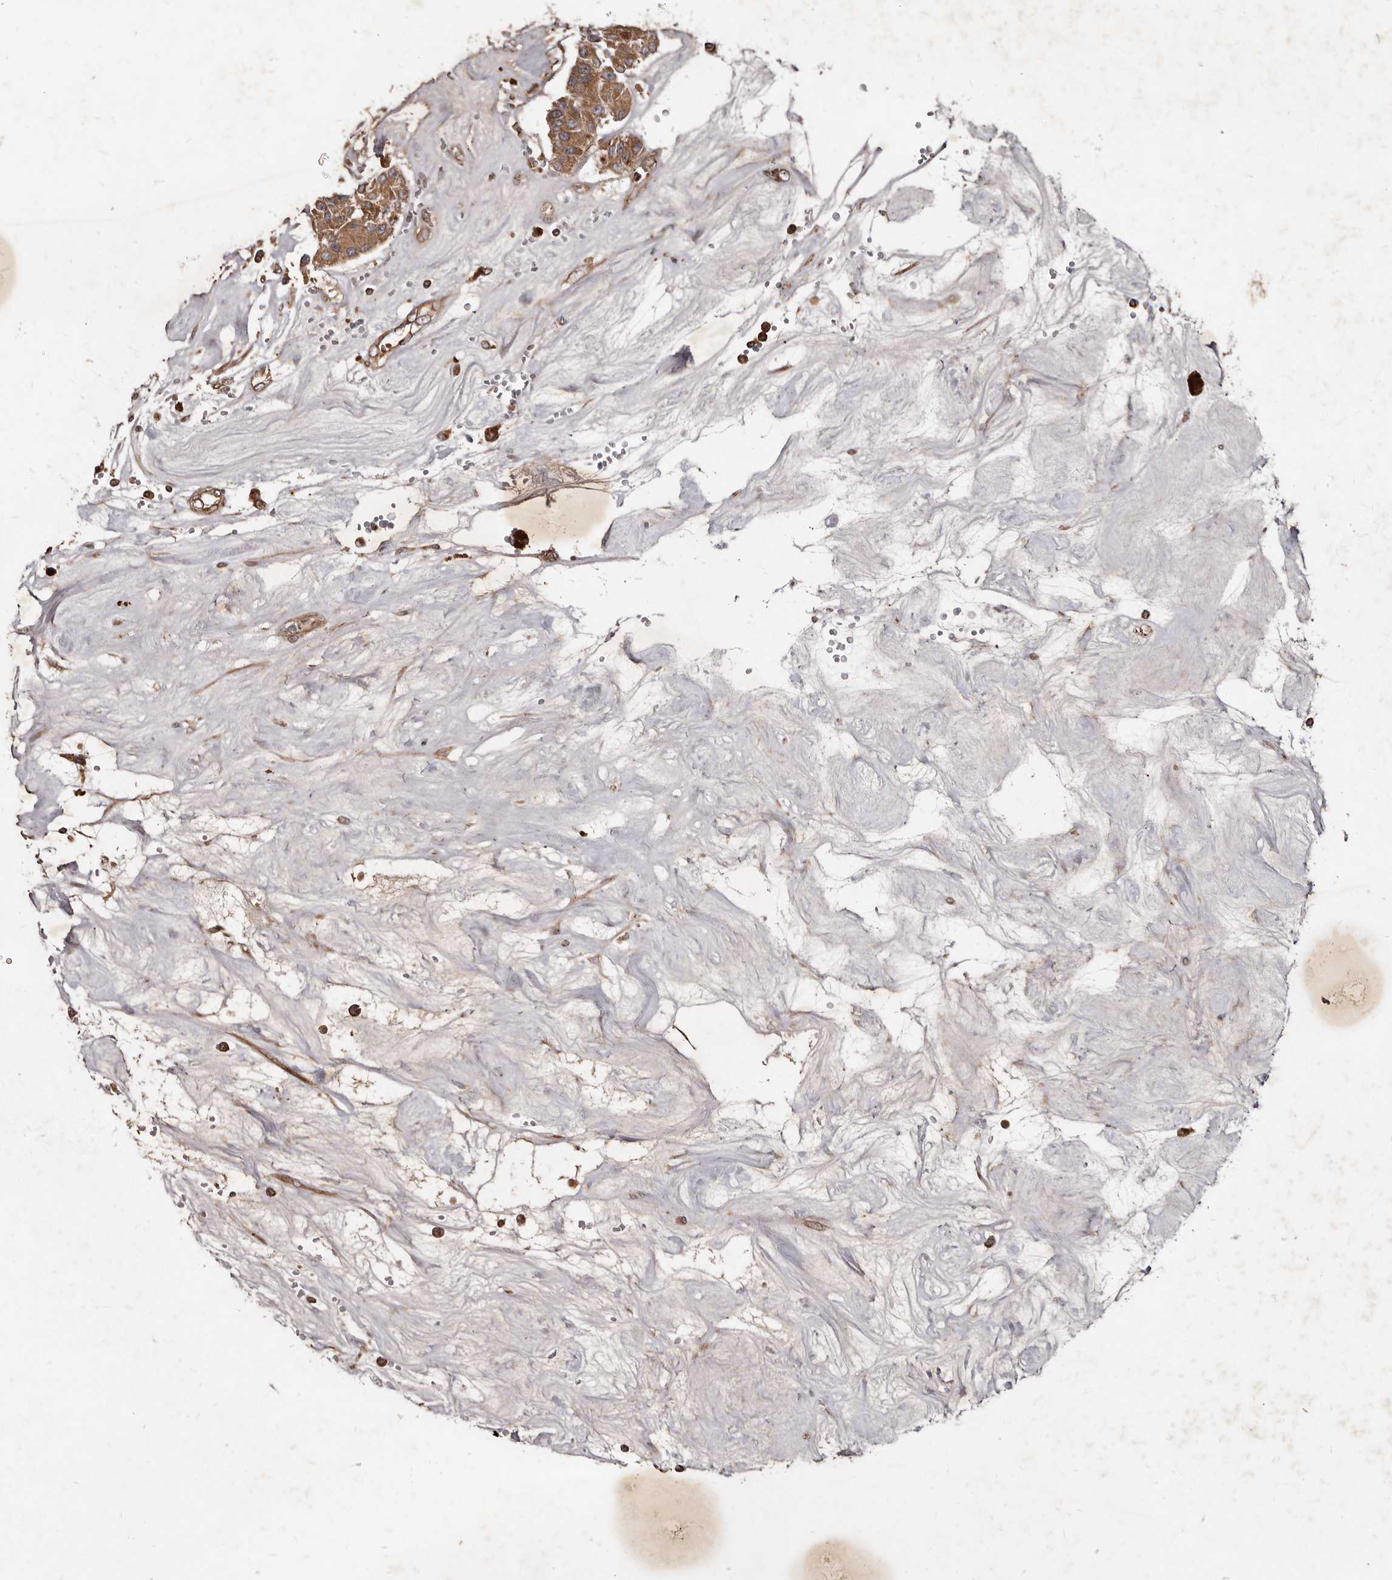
{"staining": {"intensity": "moderate", "quantity": ">75%", "location": "cytoplasmic/membranous"}, "tissue": "carcinoid", "cell_type": "Tumor cells", "image_type": "cancer", "snomed": [{"axis": "morphology", "description": "Carcinoid, malignant, NOS"}, {"axis": "topography", "description": "Pancreas"}], "caption": "Brown immunohistochemical staining in human carcinoid demonstrates moderate cytoplasmic/membranous positivity in approximately >75% of tumor cells.", "gene": "STK36", "patient": {"sex": "male", "age": 41}}